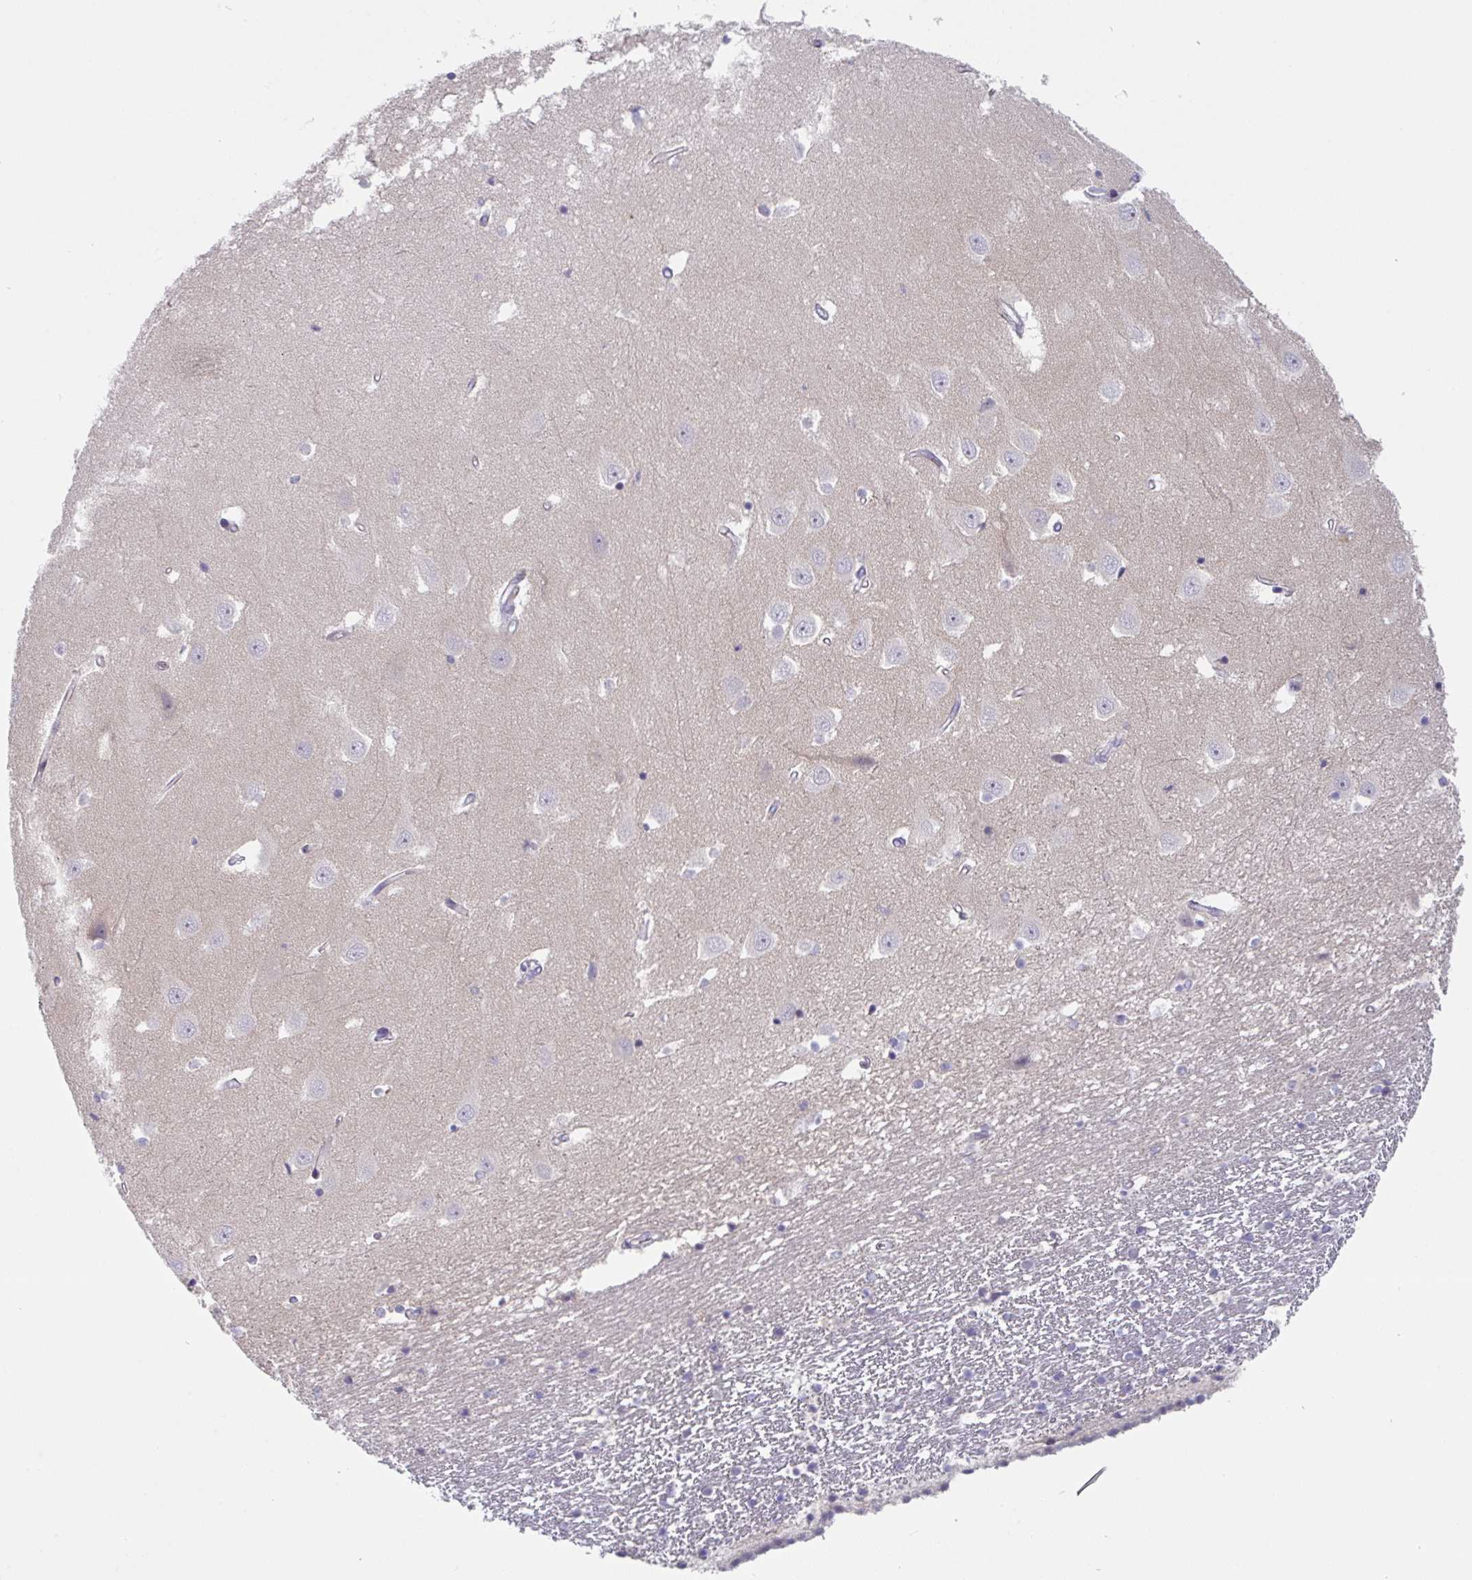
{"staining": {"intensity": "negative", "quantity": "none", "location": "none"}, "tissue": "hippocampus", "cell_type": "Glial cells", "image_type": "normal", "snomed": [{"axis": "morphology", "description": "Normal tissue, NOS"}, {"axis": "topography", "description": "Hippocampus"}], "caption": "The micrograph reveals no staining of glial cells in benign hippocampus.", "gene": "HGFAC", "patient": {"sex": "male", "age": 63}}